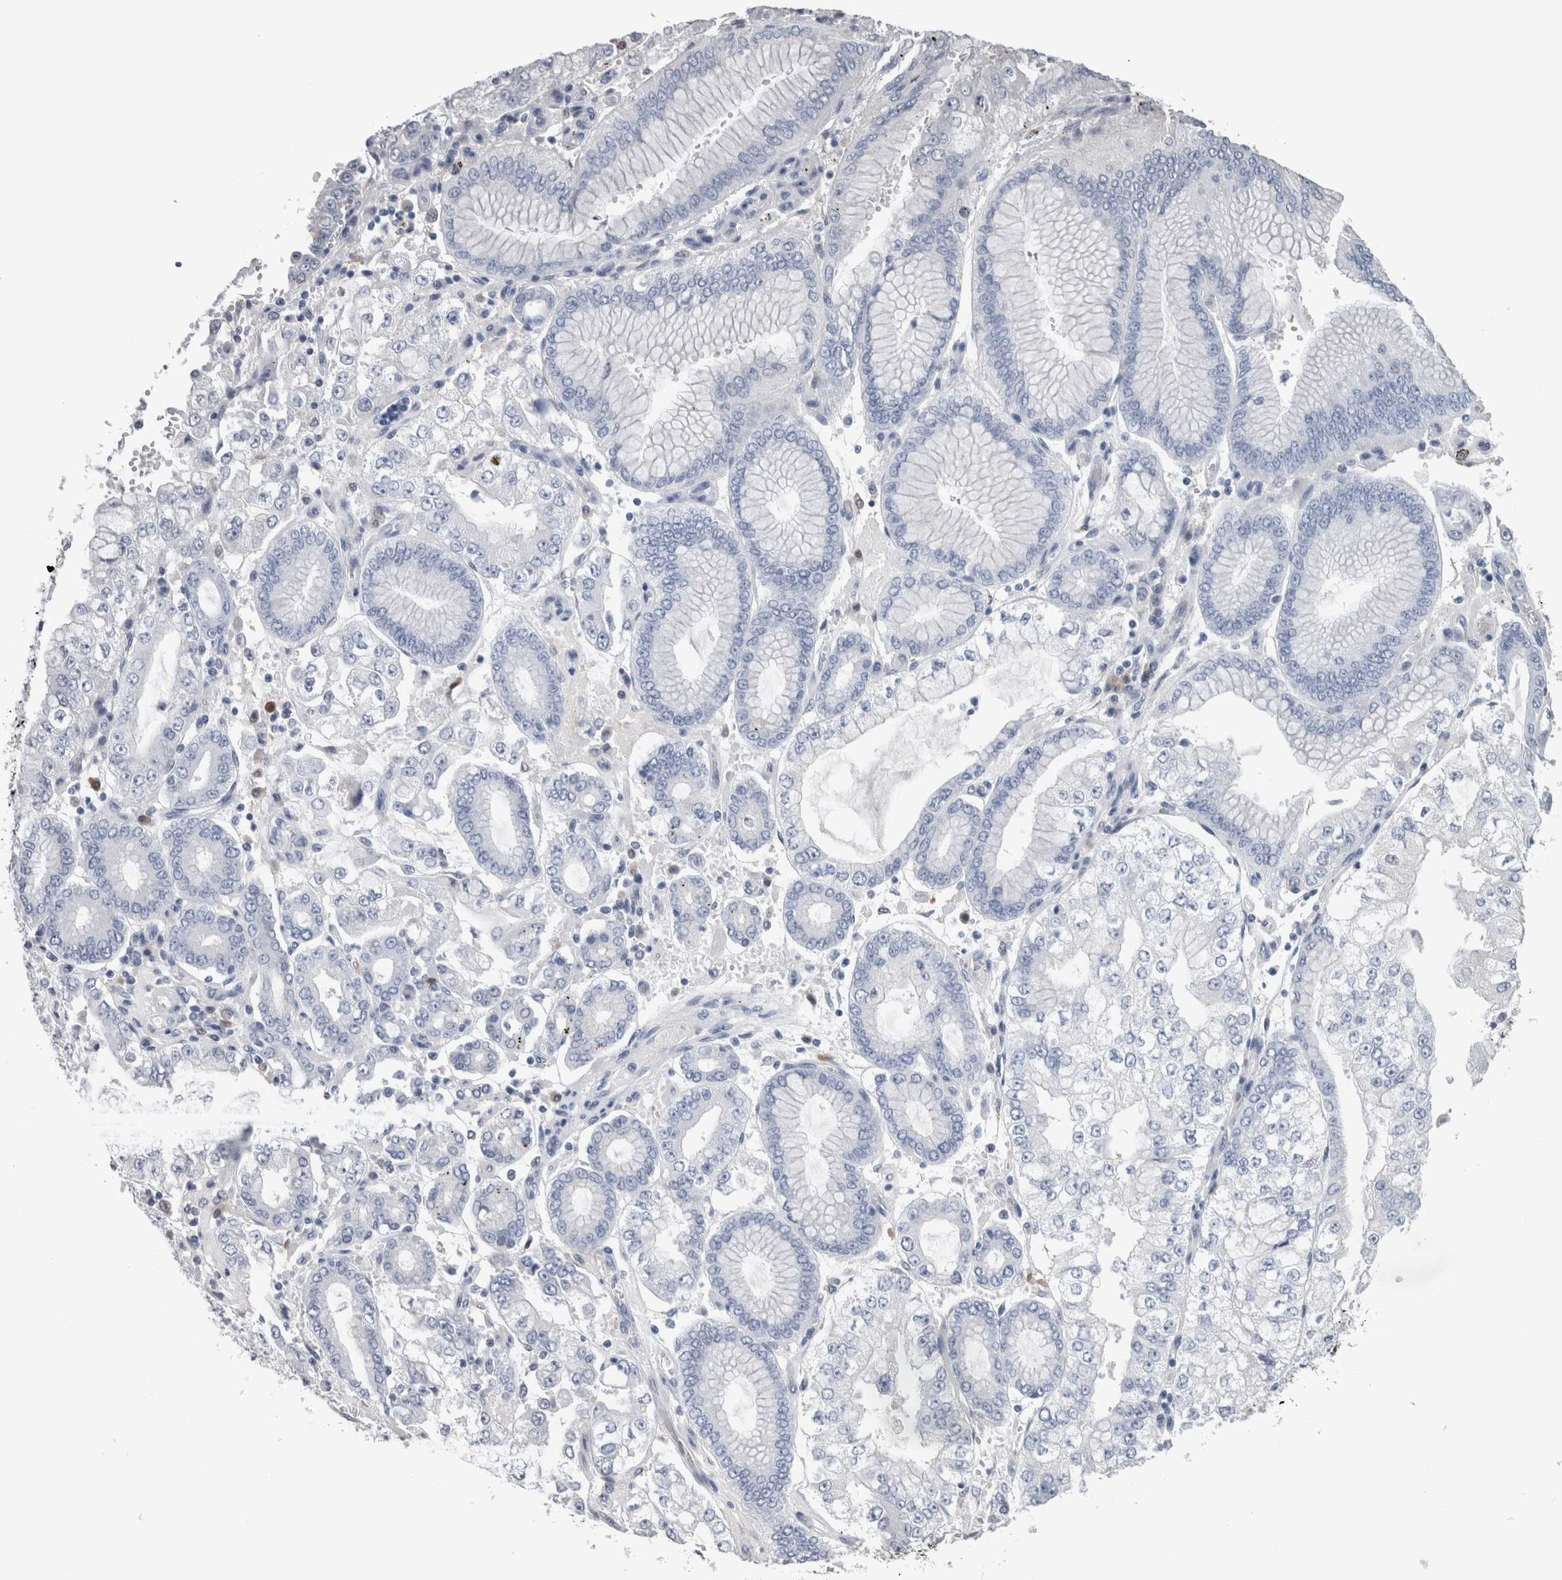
{"staining": {"intensity": "negative", "quantity": "none", "location": "none"}, "tissue": "stomach cancer", "cell_type": "Tumor cells", "image_type": "cancer", "snomed": [{"axis": "morphology", "description": "Adenocarcinoma, NOS"}, {"axis": "topography", "description": "Stomach"}], "caption": "High magnification brightfield microscopy of stomach cancer (adenocarcinoma) stained with DAB (3,3'-diaminobenzidine) (brown) and counterstained with hematoxylin (blue): tumor cells show no significant expression.", "gene": "CA8", "patient": {"sex": "male", "age": 76}}